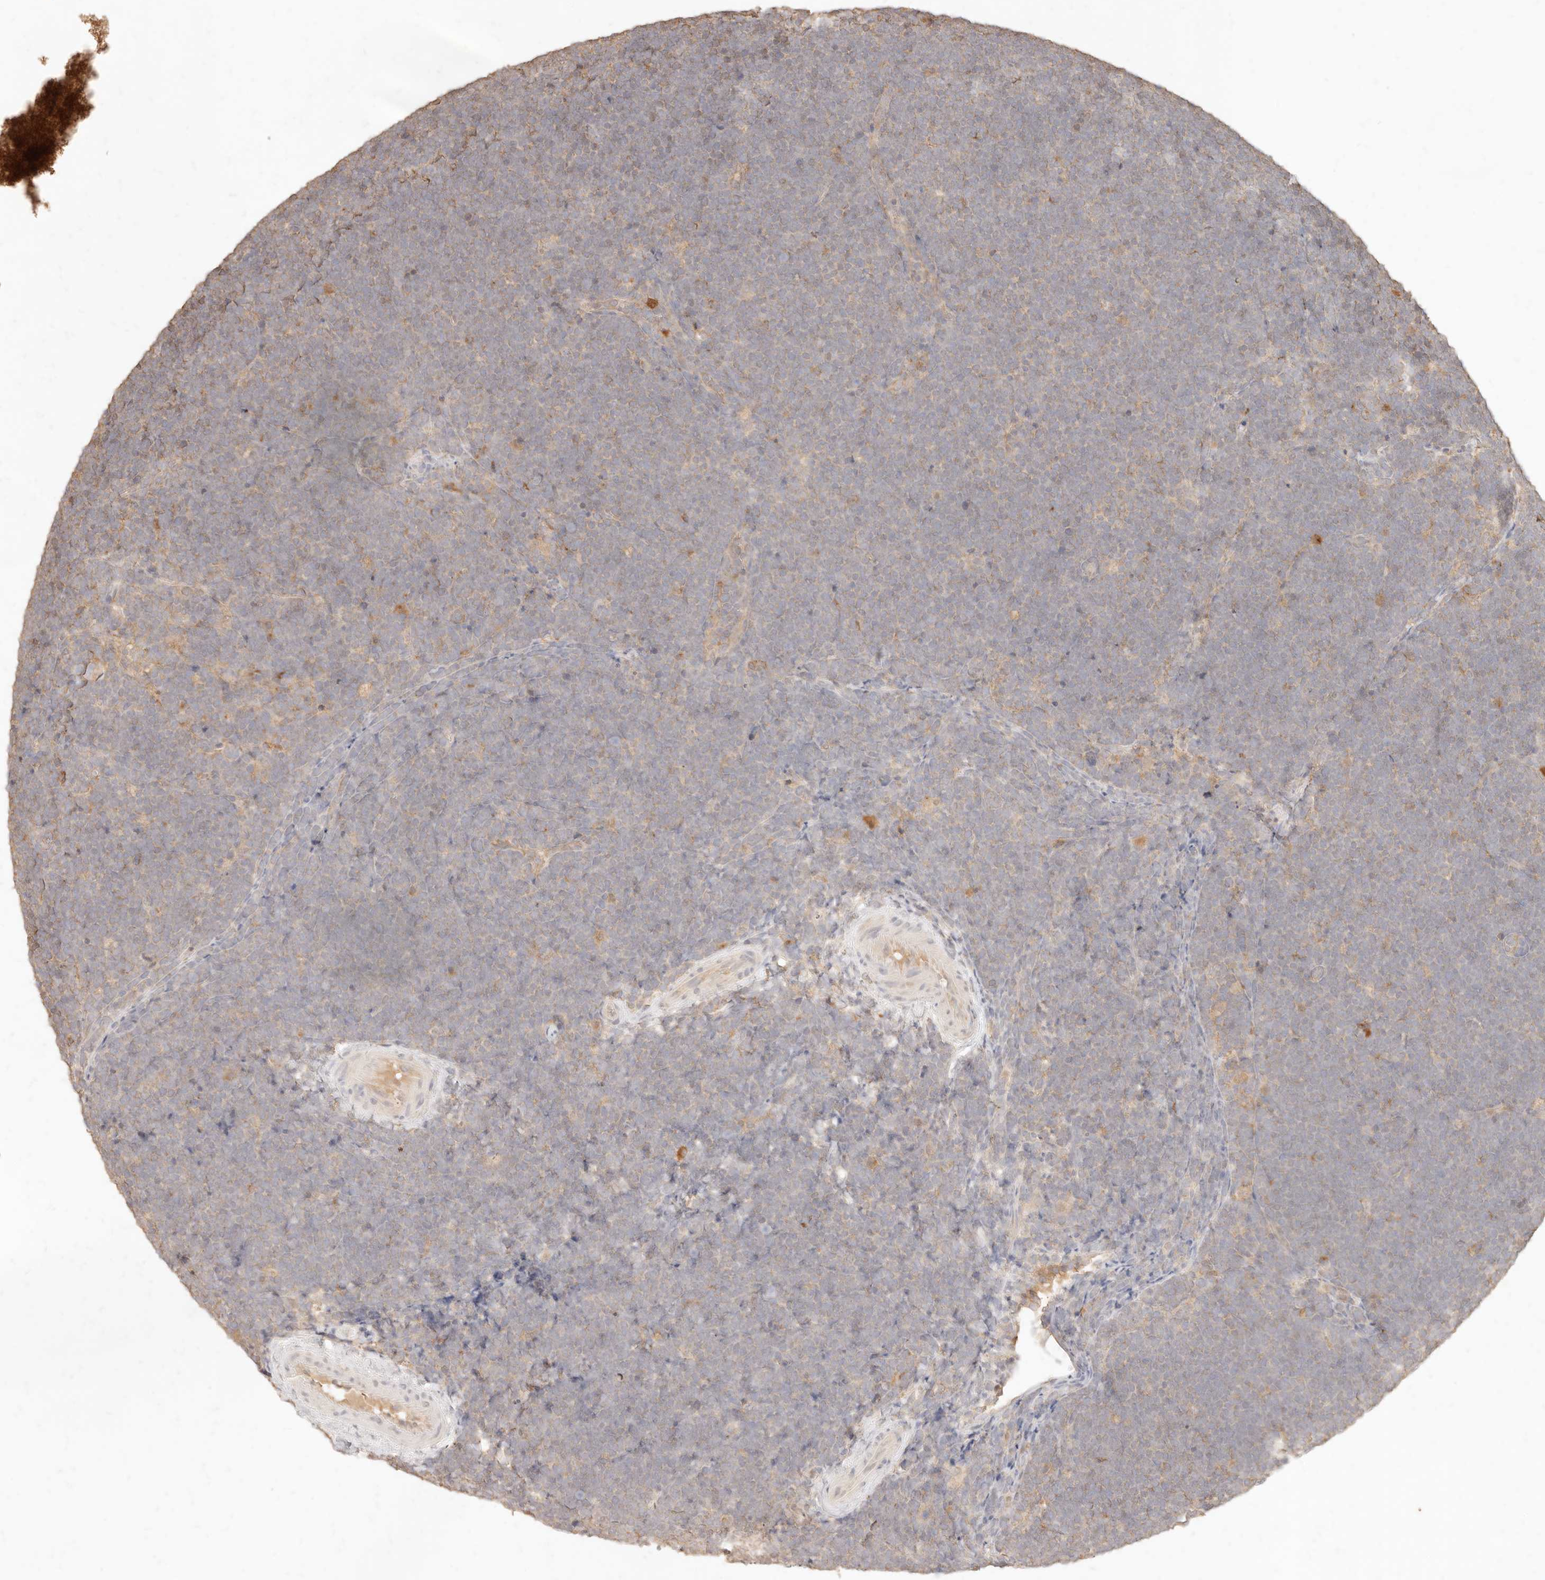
{"staining": {"intensity": "weak", "quantity": ">75%", "location": "cytoplasmic/membranous"}, "tissue": "lymphoma", "cell_type": "Tumor cells", "image_type": "cancer", "snomed": [{"axis": "morphology", "description": "Malignant lymphoma, non-Hodgkin's type, High grade"}, {"axis": "topography", "description": "Lymph node"}], "caption": "Weak cytoplasmic/membranous protein expression is seen in approximately >75% of tumor cells in lymphoma.", "gene": "TMTC2", "patient": {"sex": "male", "age": 13}}